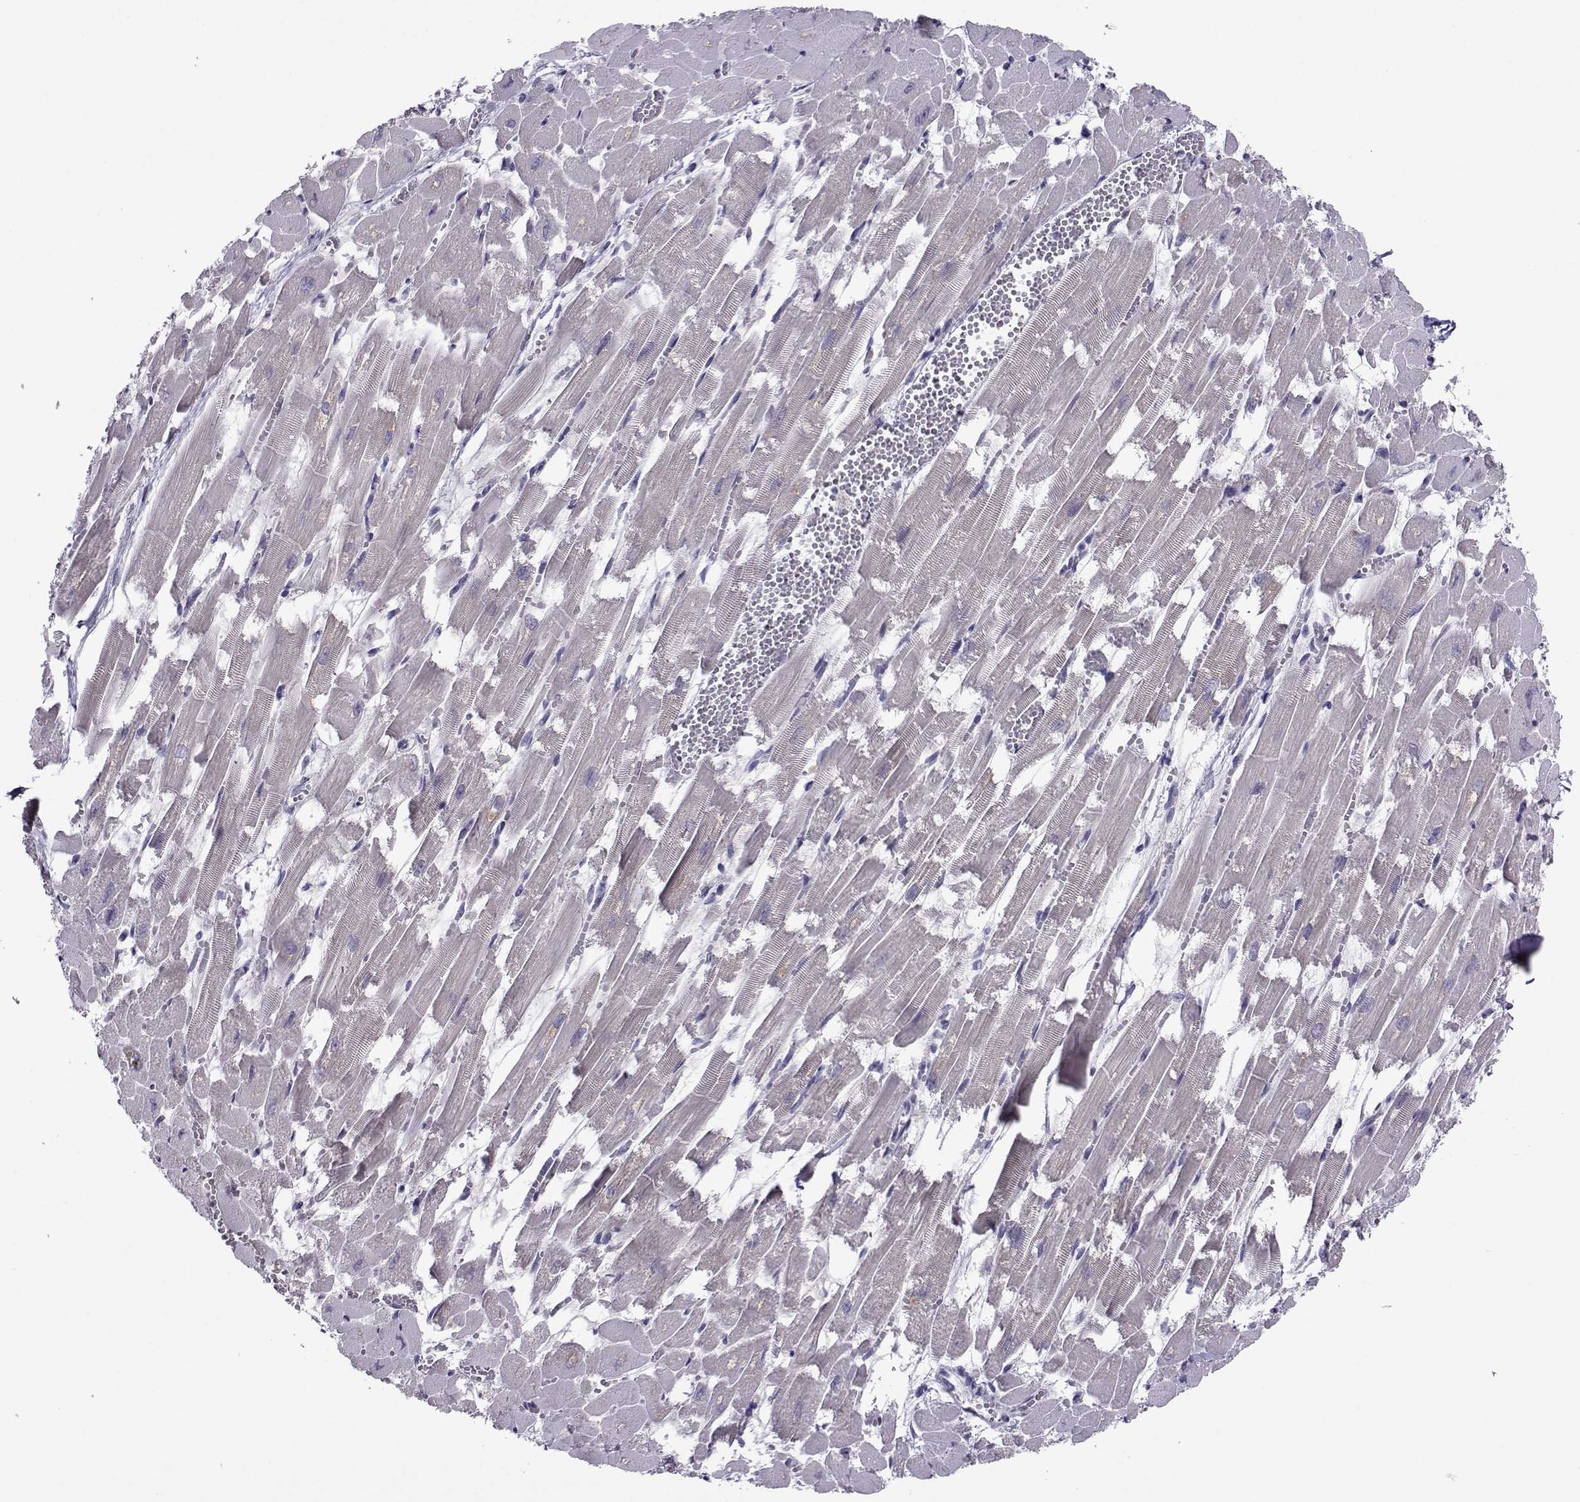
{"staining": {"intensity": "negative", "quantity": "none", "location": "none"}, "tissue": "heart muscle", "cell_type": "Cardiomyocytes", "image_type": "normal", "snomed": [{"axis": "morphology", "description": "Normal tissue, NOS"}, {"axis": "topography", "description": "Heart"}], "caption": "Cardiomyocytes are negative for brown protein staining in benign heart muscle.", "gene": "DDX20", "patient": {"sex": "female", "age": 52}}